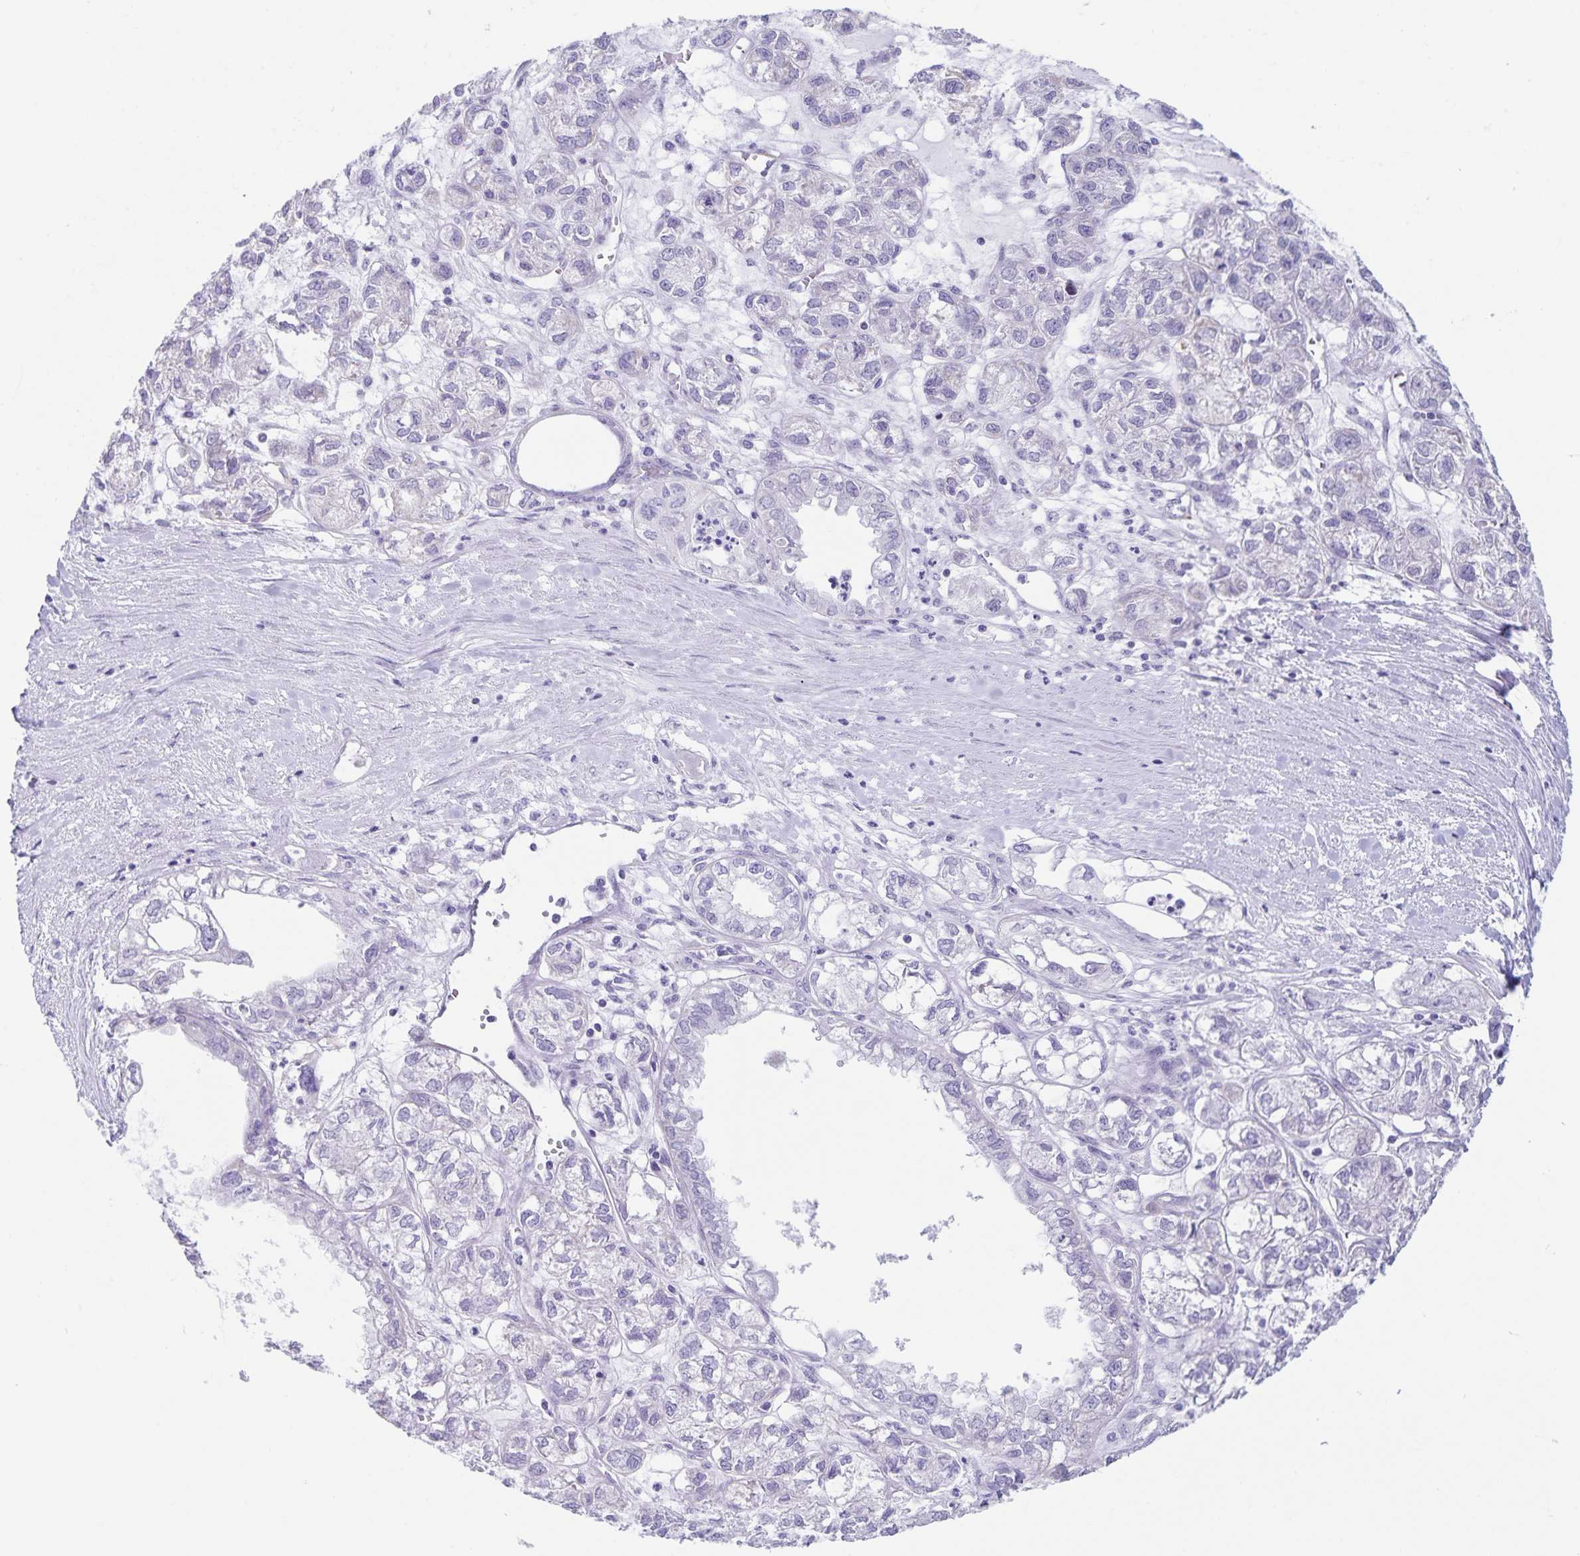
{"staining": {"intensity": "negative", "quantity": "none", "location": "none"}, "tissue": "ovarian cancer", "cell_type": "Tumor cells", "image_type": "cancer", "snomed": [{"axis": "morphology", "description": "Carcinoma, endometroid"}, {"axis": "topography", "description": "Ovary"}], "caption": "Tumor cells are negative for brown protein staining in endometroid carcinoma (ovarian).", "gene": "SYNM", "patient": {"sex": "female", "age": 64}}